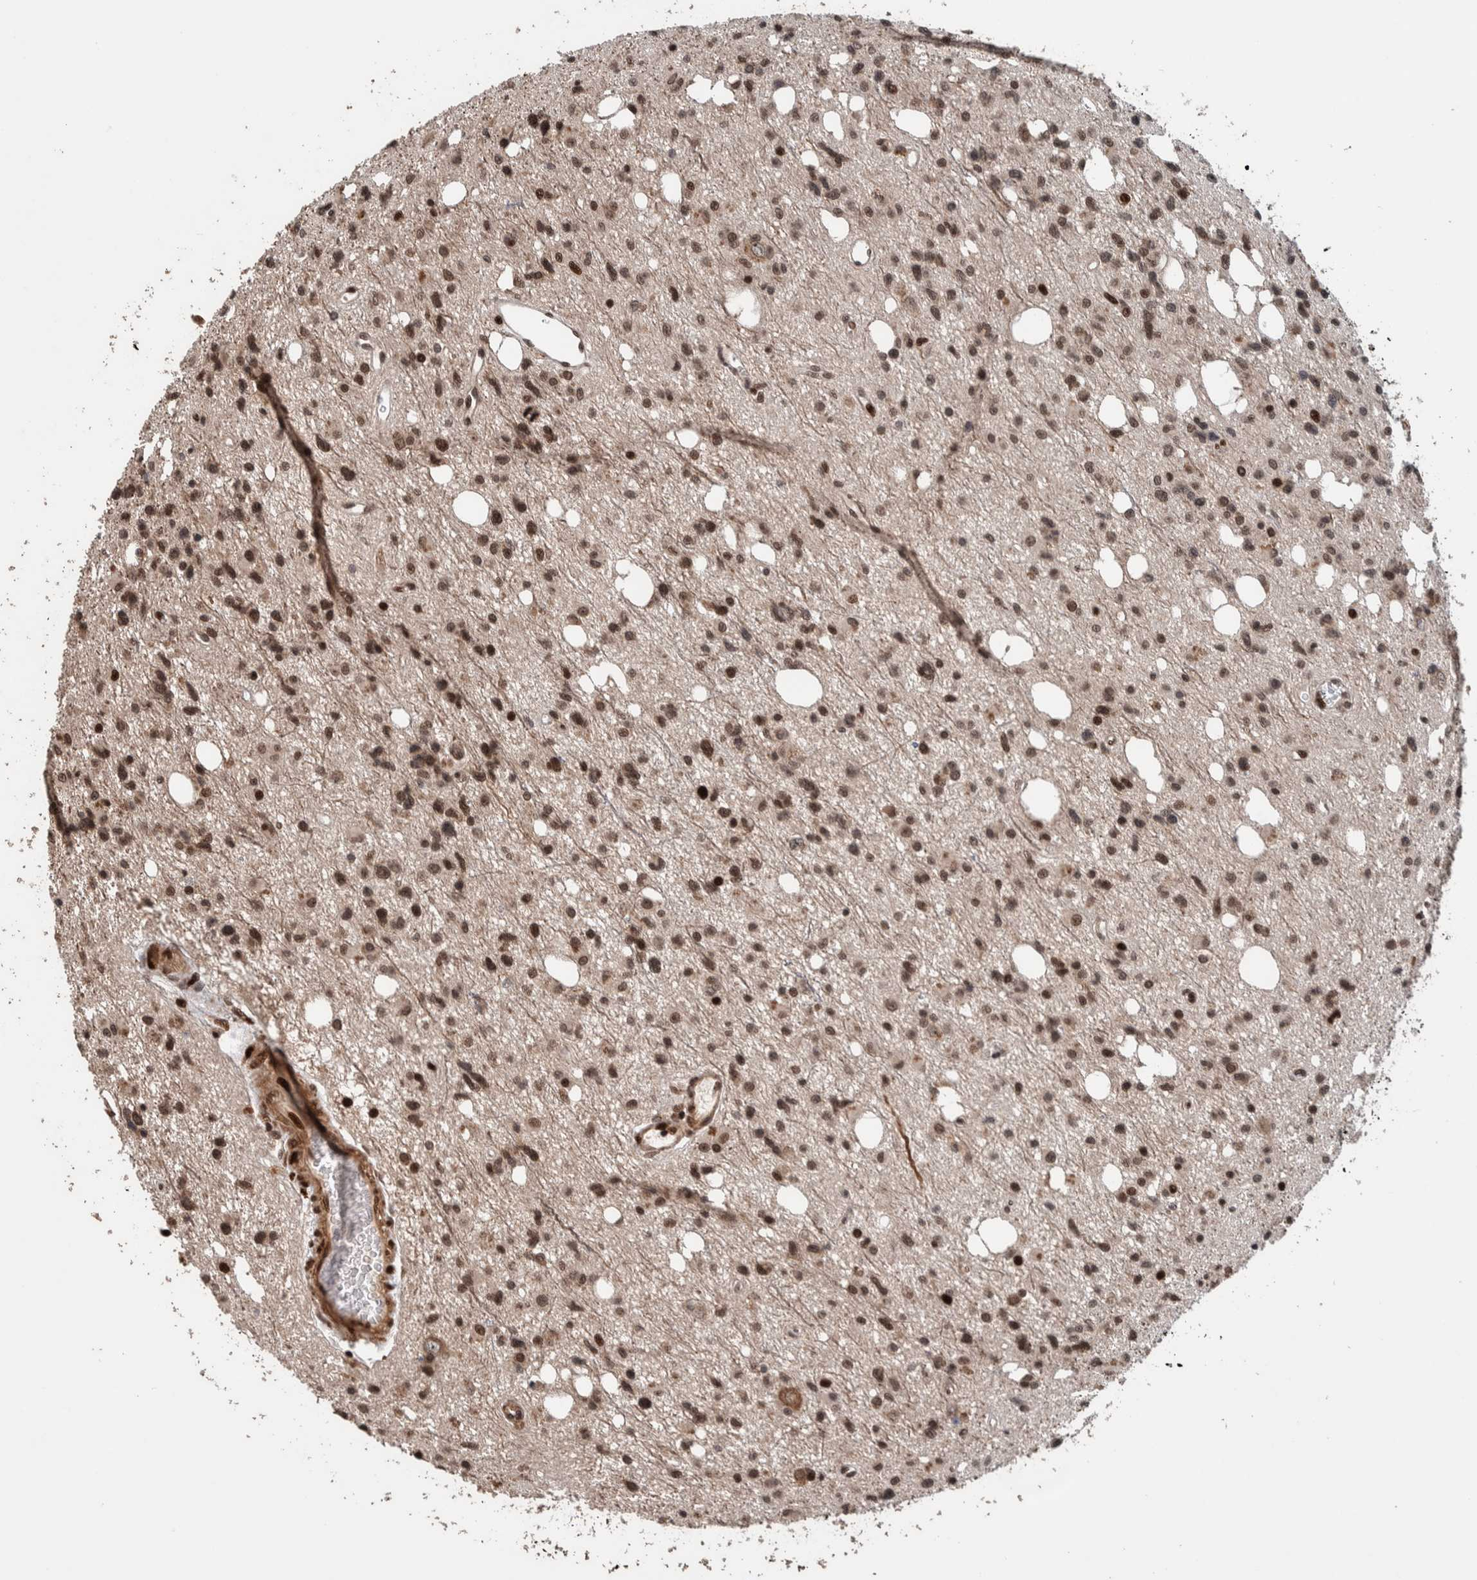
{"staining": {"intensity": "moderate", "quantity": ">75%", "location": "nuclear"}, "tissue": "glioma", "cell_type": "Tumor cells", "image_type": "cancer", "snomed": [{"axis": "morphology", "description": "Glioma, malignant, High grade"}, {"axis": "topography", "description": "Brain"}], "caption": "Tumor cells display medium levels of moderate nuclear positivity in about >75% of cells in malignant glioma (high-grade).", "gene": "CHD4", "patient": {"sex": "female", "age": 62}}